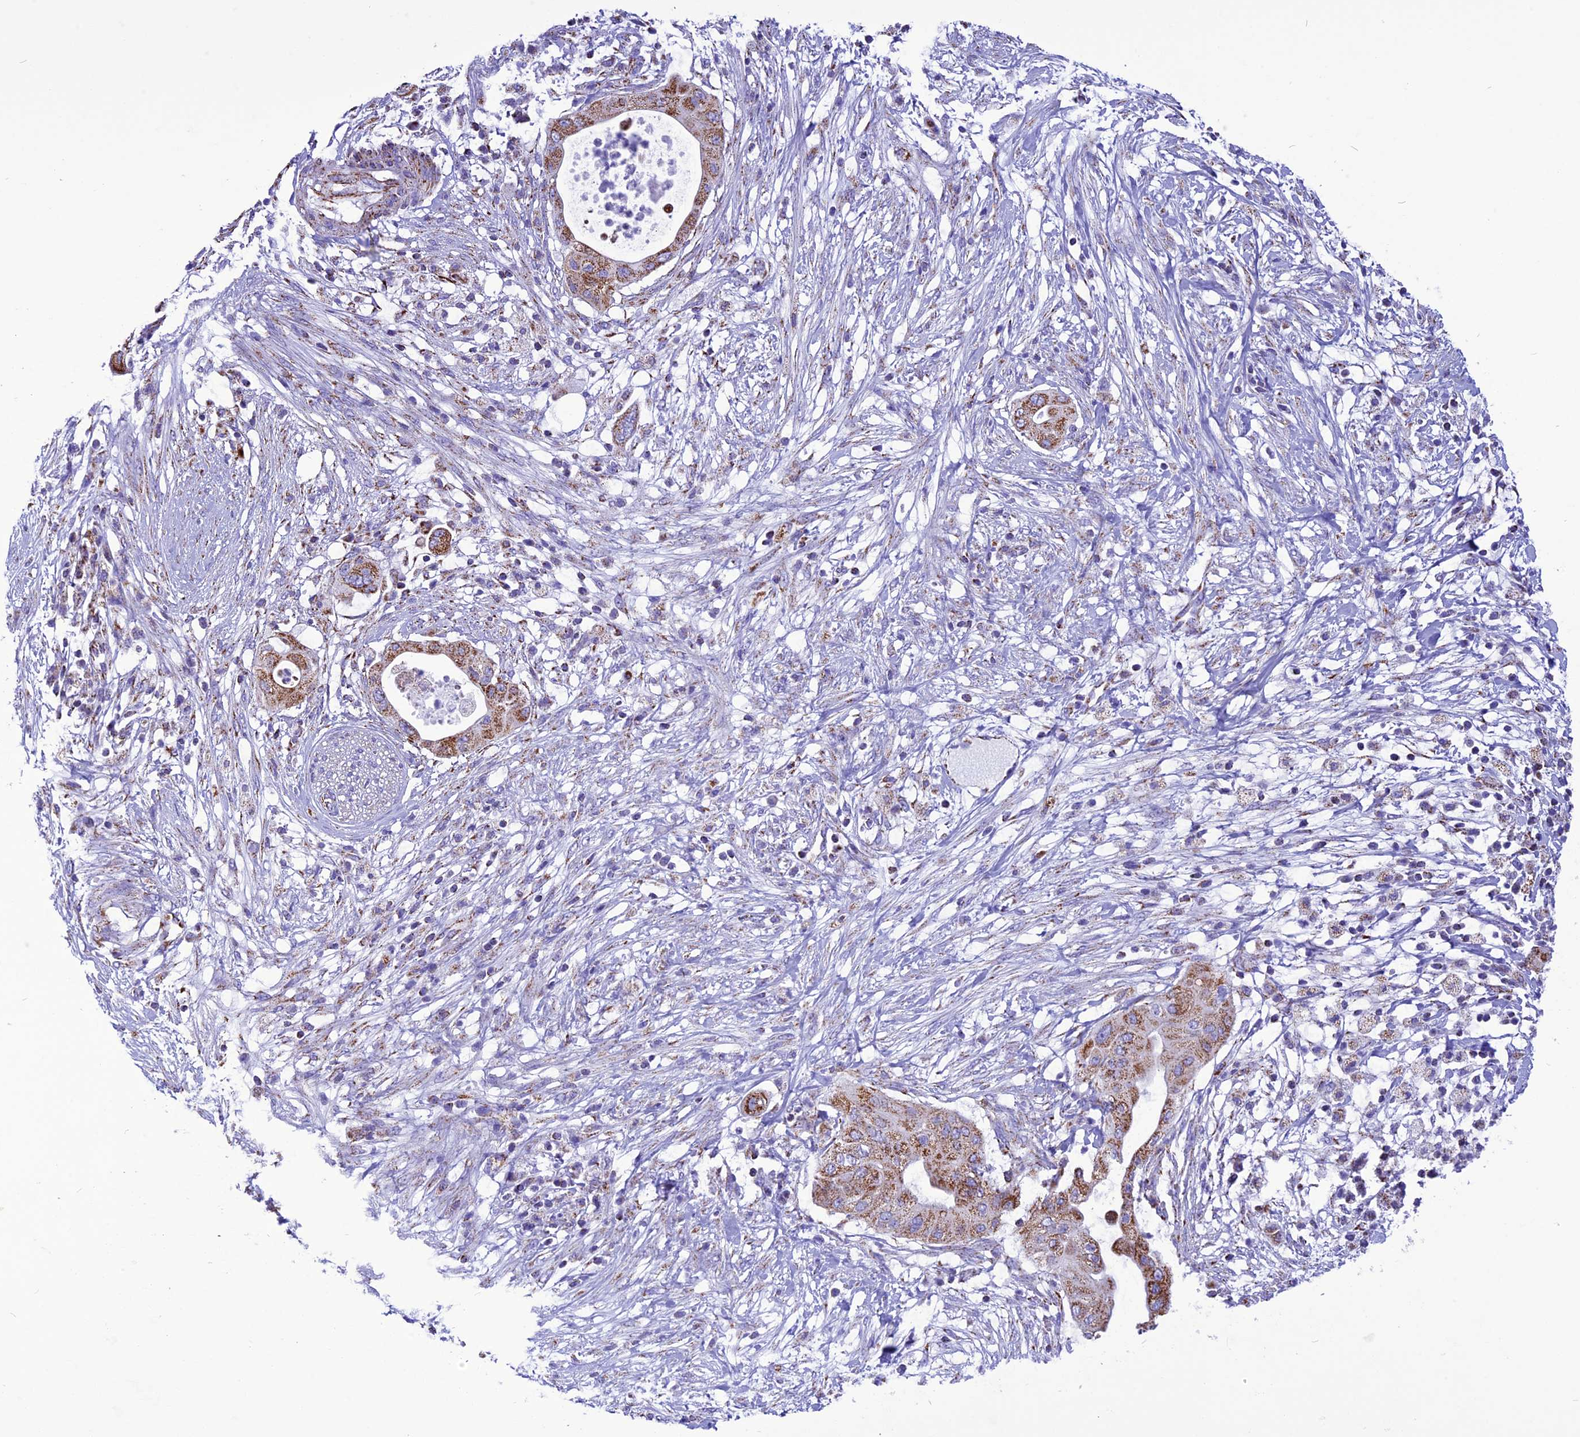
{"staining": {"intensity": "moderate", "quantity": ">75%", "location": "cytoplasmic/membranous"}, "tissue": "pancreatic cancer", "cell_type": "Tumor cells", "image_type": "cancer", "snomed": [{"axis": "morphology", "description": "Adenocarcinoma, NOS"}, {"axis": "topography", "description": "Pancreas"}], "caption": "A brown stain shows moderate cytoplasmic/membranous expression of a protein in pancreatic adenocarcinoma tumor cells.", "gene": "ICA1L", "patient": {"sex": "male", "age": 68}}